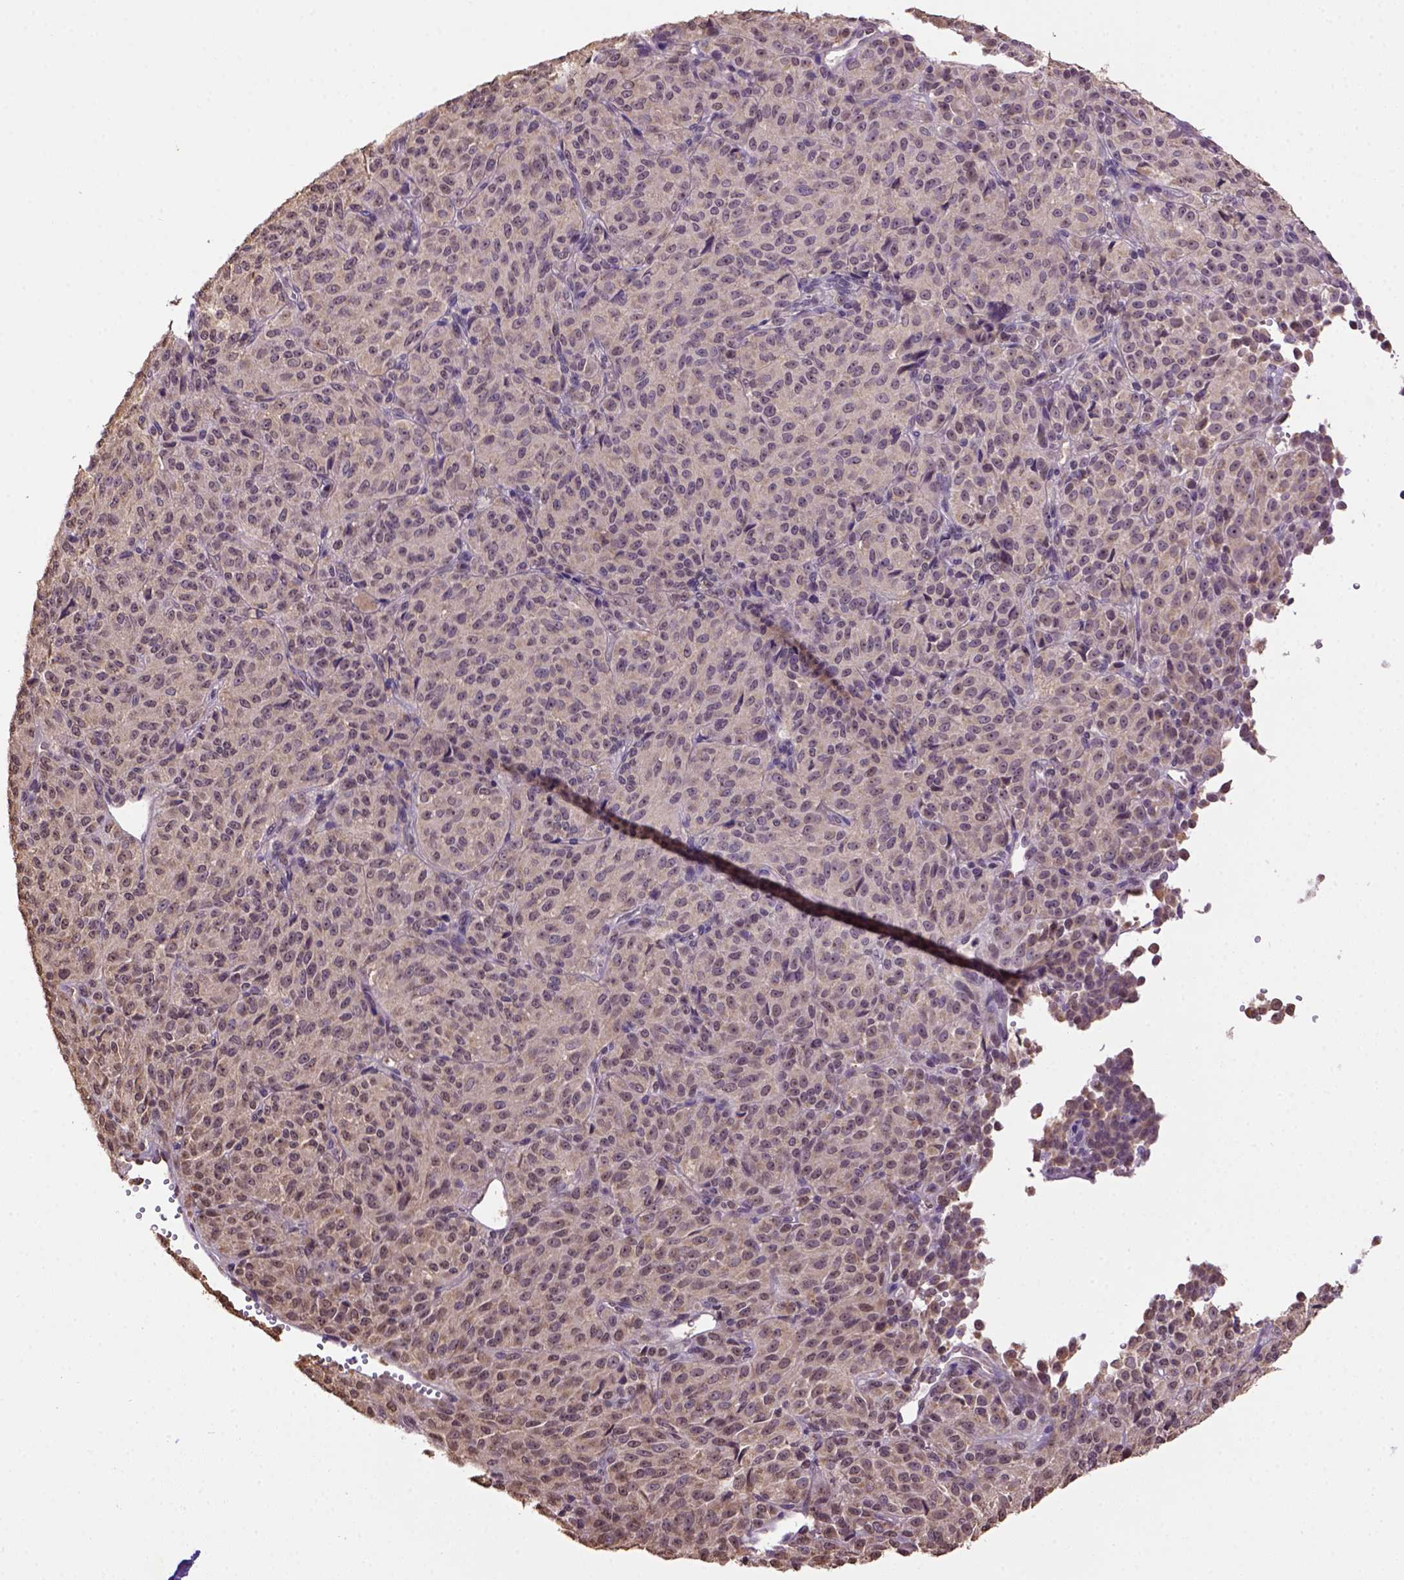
{"staining": {"intensity": "weak", "quantity": ">75%", "location": "cytoplasmic/membranous"}, "tissue": "melanoma", "cell_type": "Tumor cells", "image_type": "cancer", "snomed": [{"axis": "morphology", "description": "Malignant melanoma, Metastatic site"}, {"axis": "topography", "description": "Brain"}], "caption": "Immunohistochemistry histopathology image of melanoma stained for a protein (brown), which reveals low levels of weak cytoplasmic/membranous expression in approximately >75% of tumor cells.", "gene": "WDR17", "patient": {"sex": "female", "age": 56}}